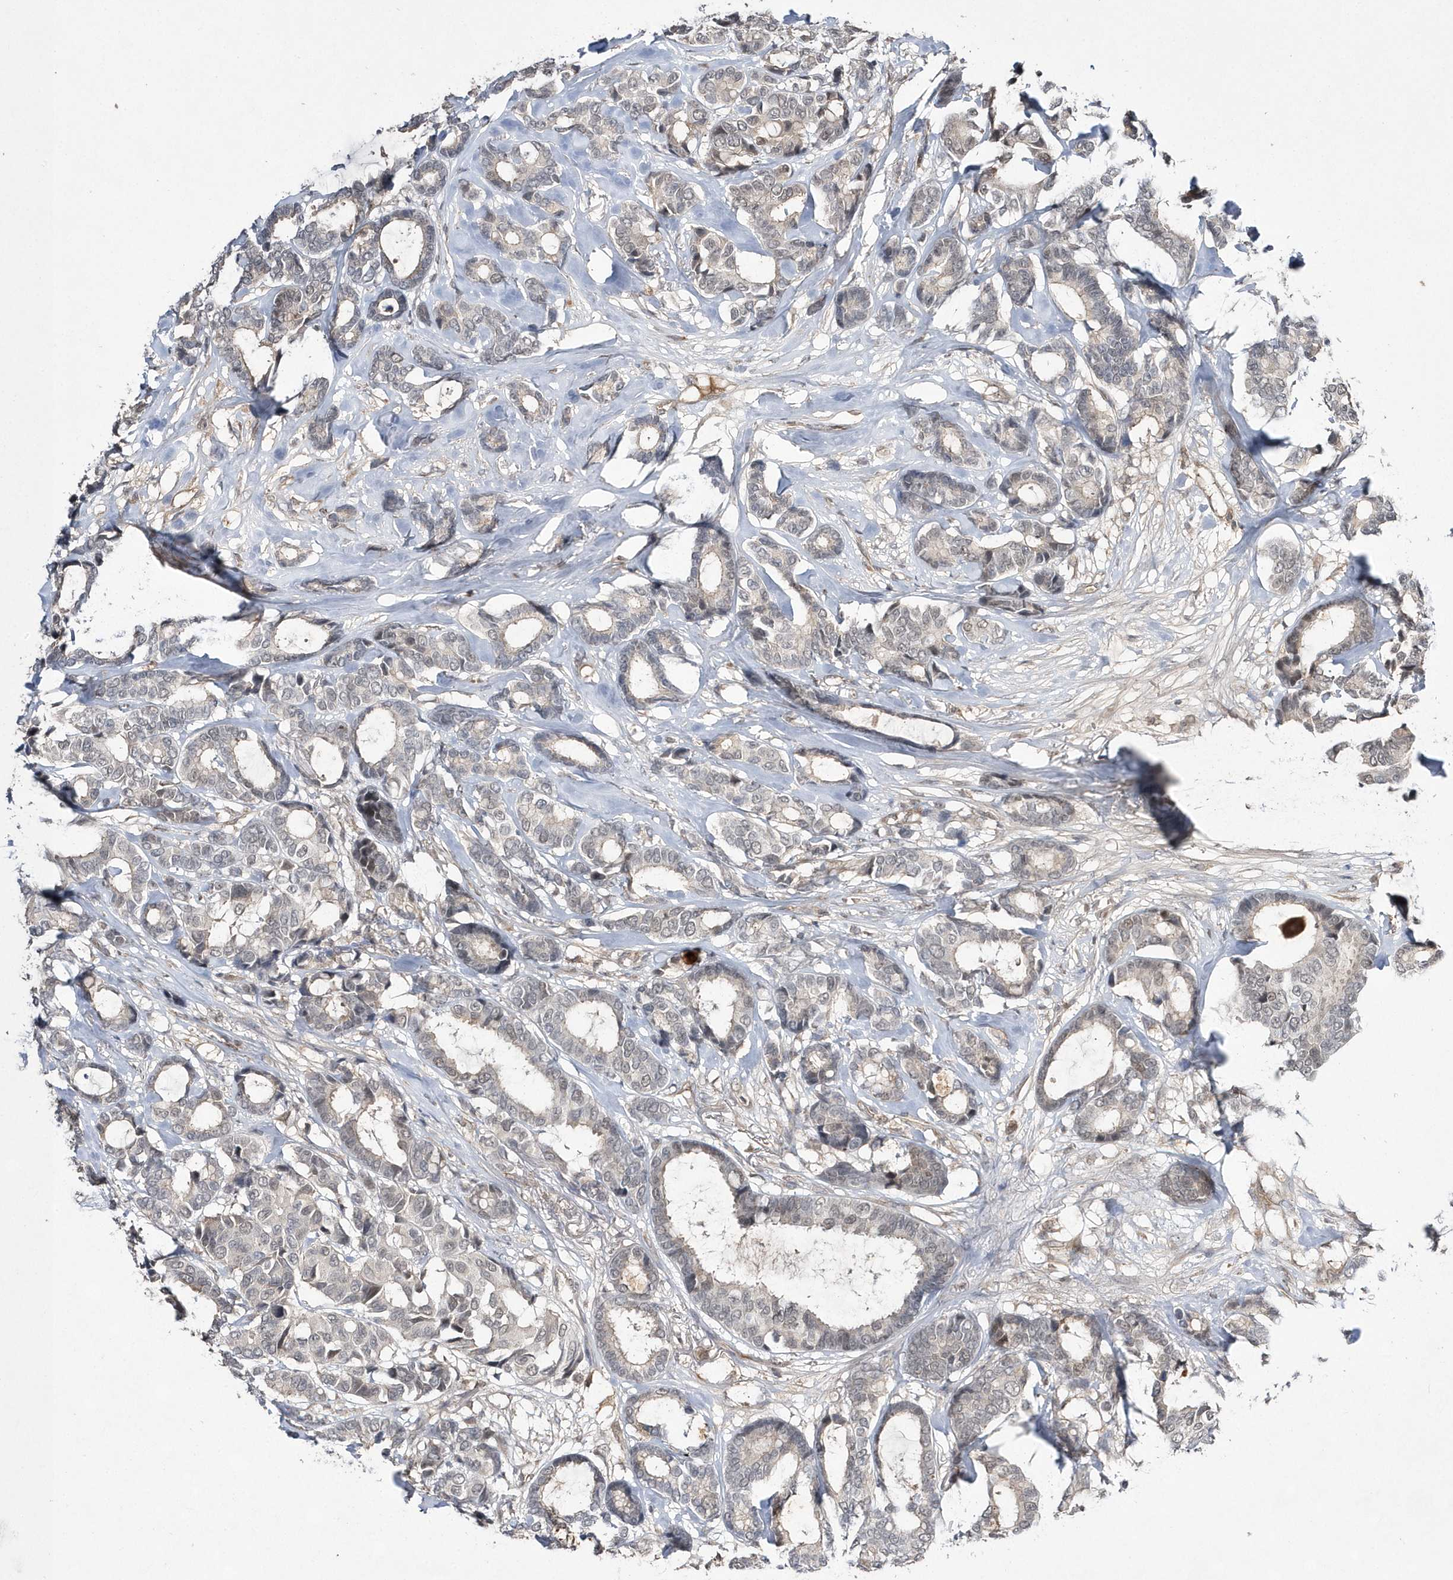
{"staining": {"intensity": "negative", "quantity": "none", "location": "none"}, "tissue": "breast cancer", "cell_type": "Tumor cells", "image_type": "cancer", "snomed": [{"axis": "morphology", "description": "Duct carcinoma"}, {"axis": "topography", "description": "Breast"}], "caption": "Tumor cells are negative for brown protein staining in intraductal carcinoma (breast). (DAB immunohistochemistry (IHC) visualized using brightfield microscopy, high magnification).", "gene": "TMEM132B", "patient": {"sex": "female", "age": 87}}